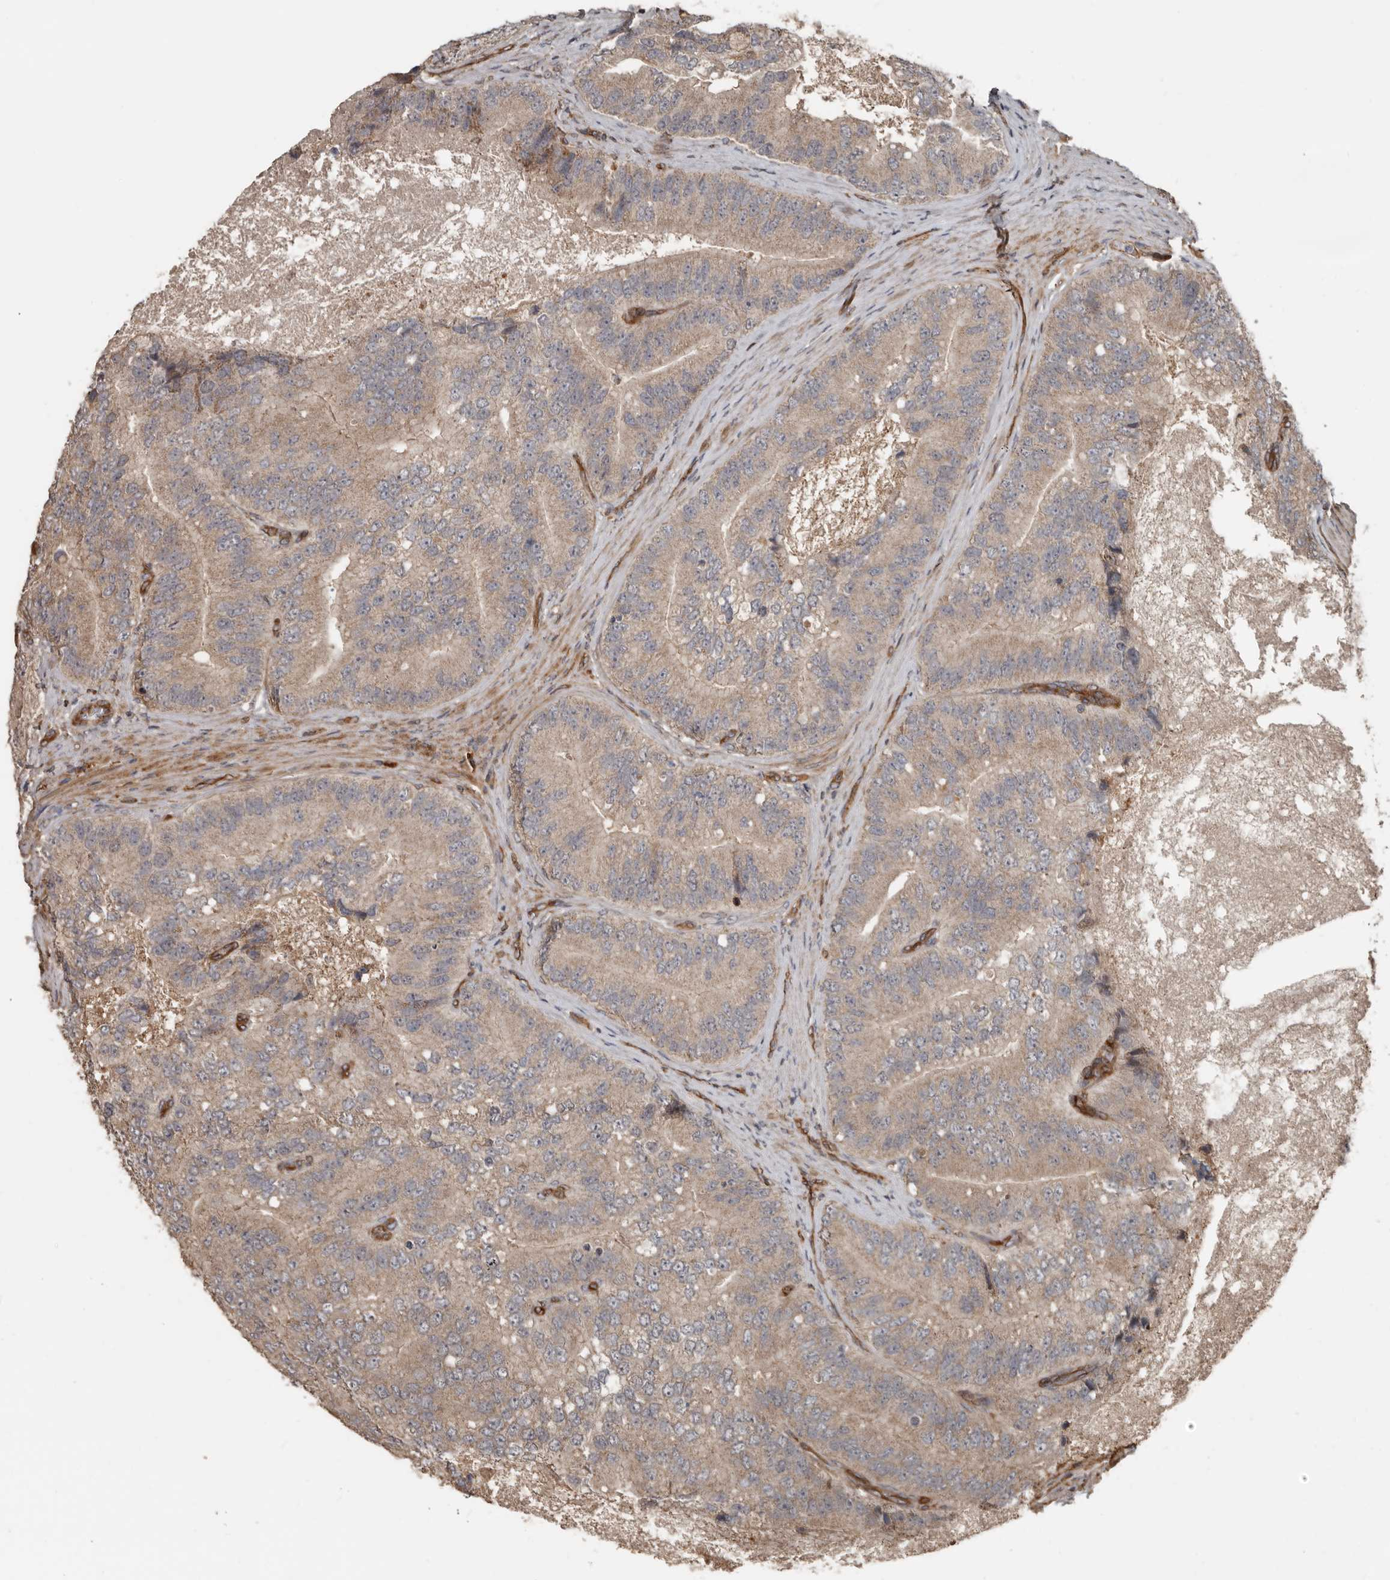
{"staining": {"intensity": "weak", "quantity": ">75%", "location": "cytoplasmic/membranous"}, "tissue": "prostate cancer", "cell_type": "Tumor cells", "image_type": "cancer", "snomed": [{"axis": "morphology", "description": "Adenocarcinoma, High grade"}, {"axis": "topography", "description": "Prostate"}], "caption": "Human prostate high-grade adenocarcinoma stained for a protein (brown) reveals weak cytoplasmic/membranous positive staining in approximately >75% of tumor cells.", "gene": "EXOC3L1", "patient": {"sex": "male", "age": 70}}